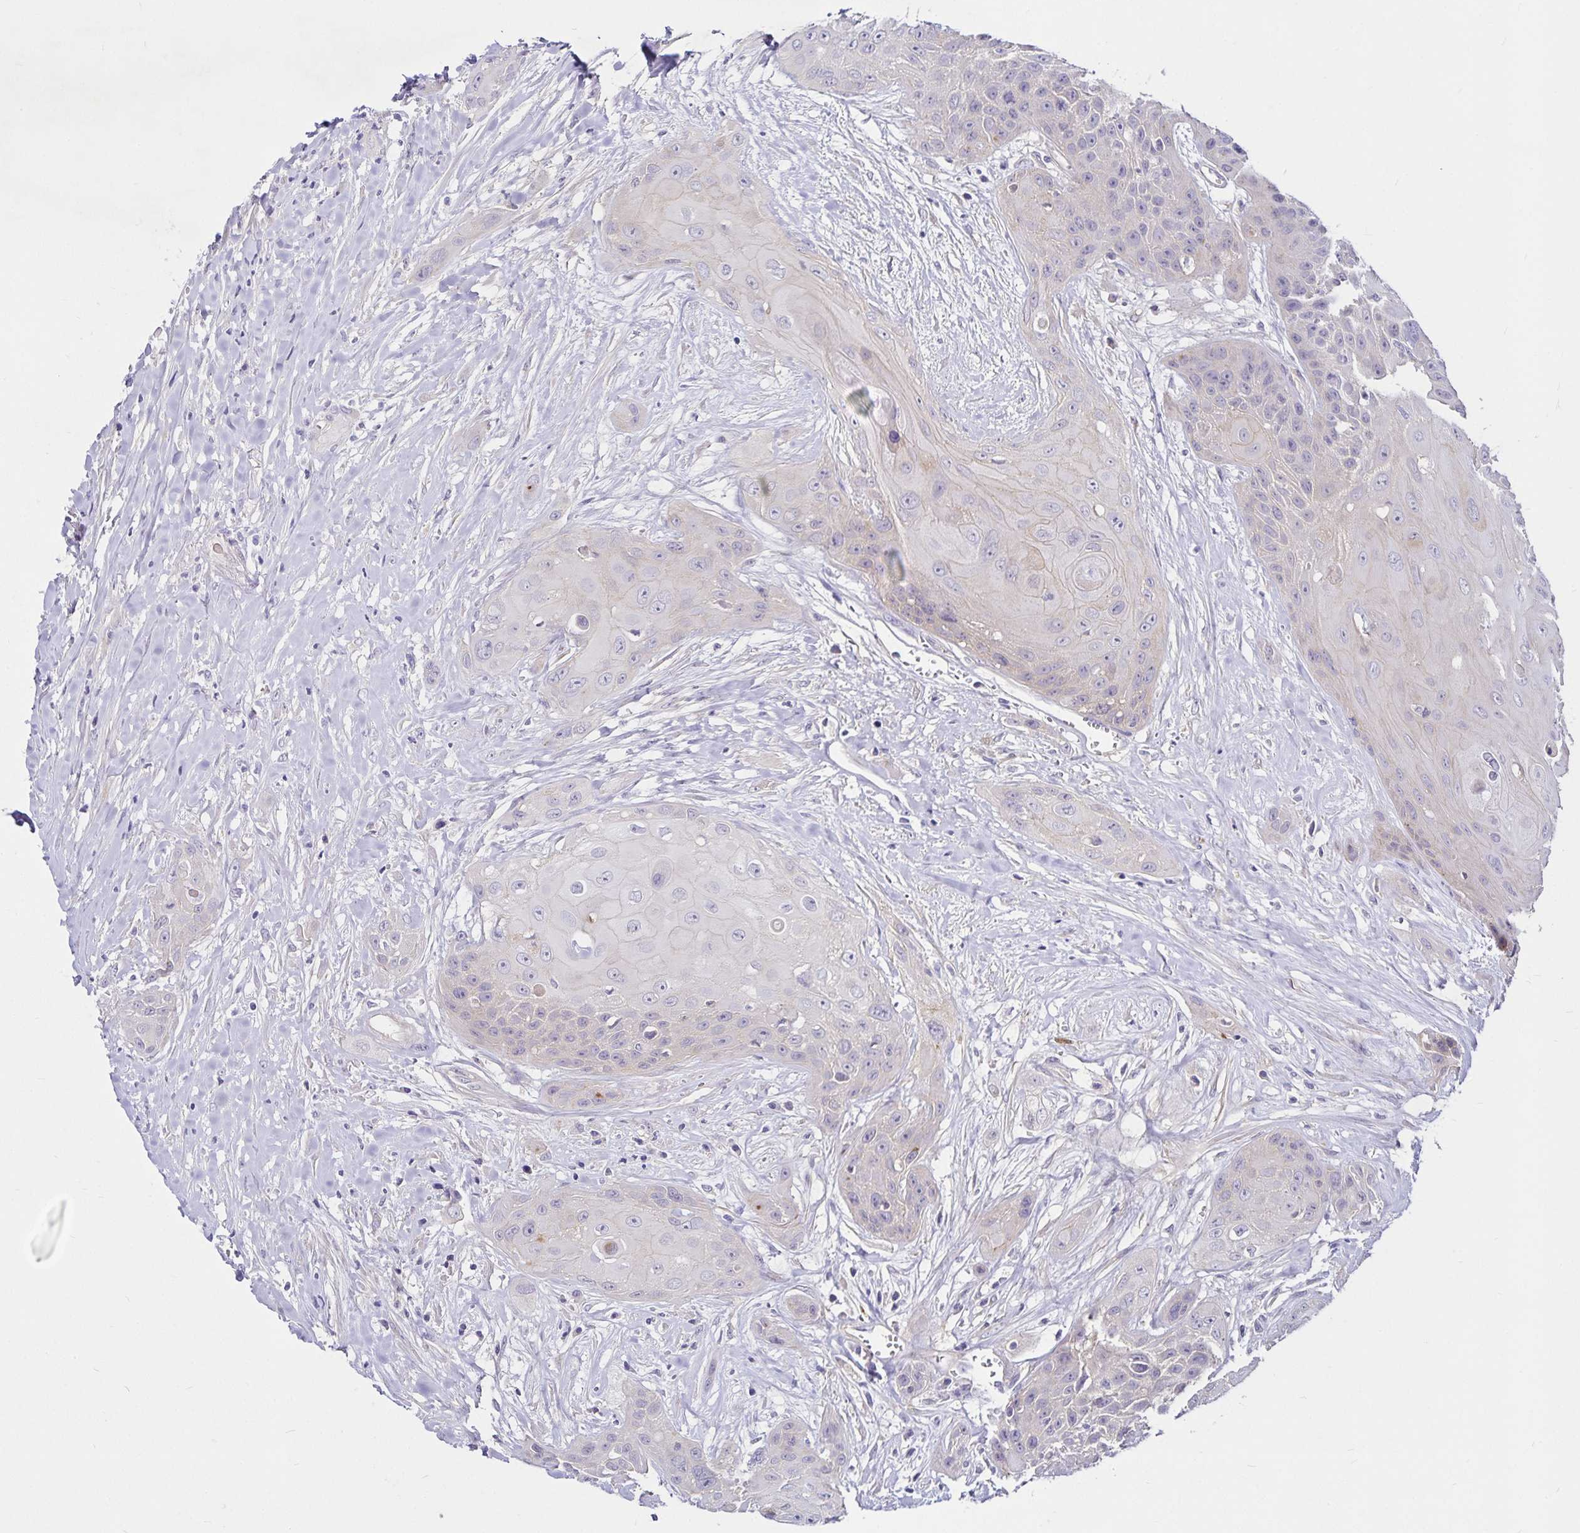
{"staining": {"intensity": "negative", "quantity": "none", "location": "none"}, "tissue": "head and neck cancer", "cell_type": "Tumor cells", "image_type": "cancer", "snomed": [{"axis": "morphology", "description": "Squamous cell carcinoma, NOS"}, {"axis": "topography", "description": "Head-Neck"}], "caption": "Squamous cell carcinoma (head and neck) stained for a protein using immunohistochemistry demonstrates no positivity tumor cells.", "gene": "GNG12", "patient": {"sex": "female", "age": 73}}